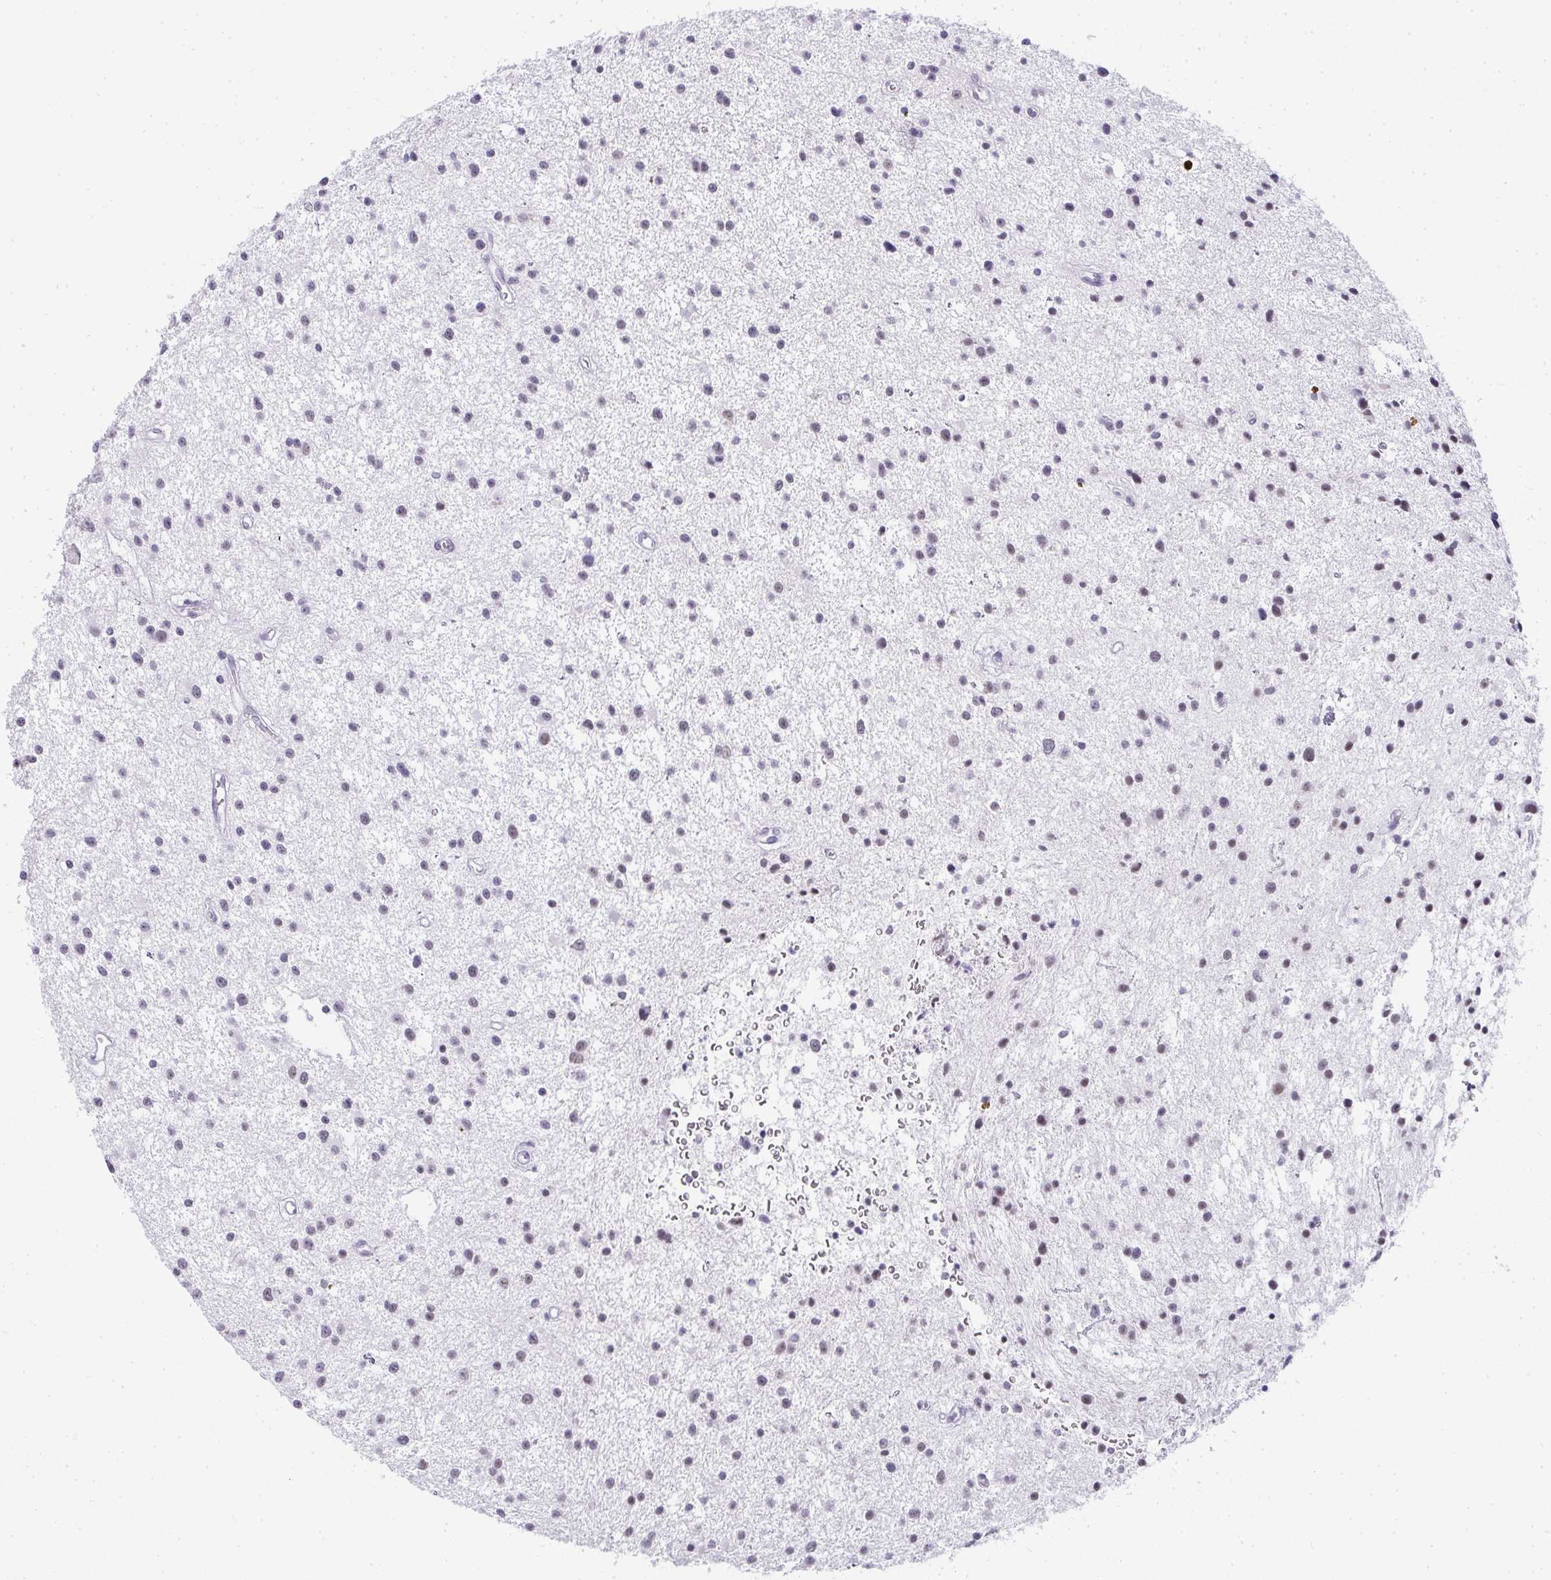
{"staining": {"intensity": "weak", "quantity": "<25%", "location": "nuclear"}, "tissue": "glioma", "cell_type": "Tumor cells", "image_type": "cancer", "snomed": [{"axis": "morphology", "description": "Glioma, malignant, Low grade"}, {"axis": "topography", "description": "Brain"}], "caption": "Tumor cells show no significant protein expression in malignant low-grade glioma. The staining is performed using DAB (3,3'-diaminobenzidine) brown chromogen with nuclei counter-stained in using hematoxylin.", "gene": "PLA2G1B", "patient": {"sex": "male", "age": 43}}